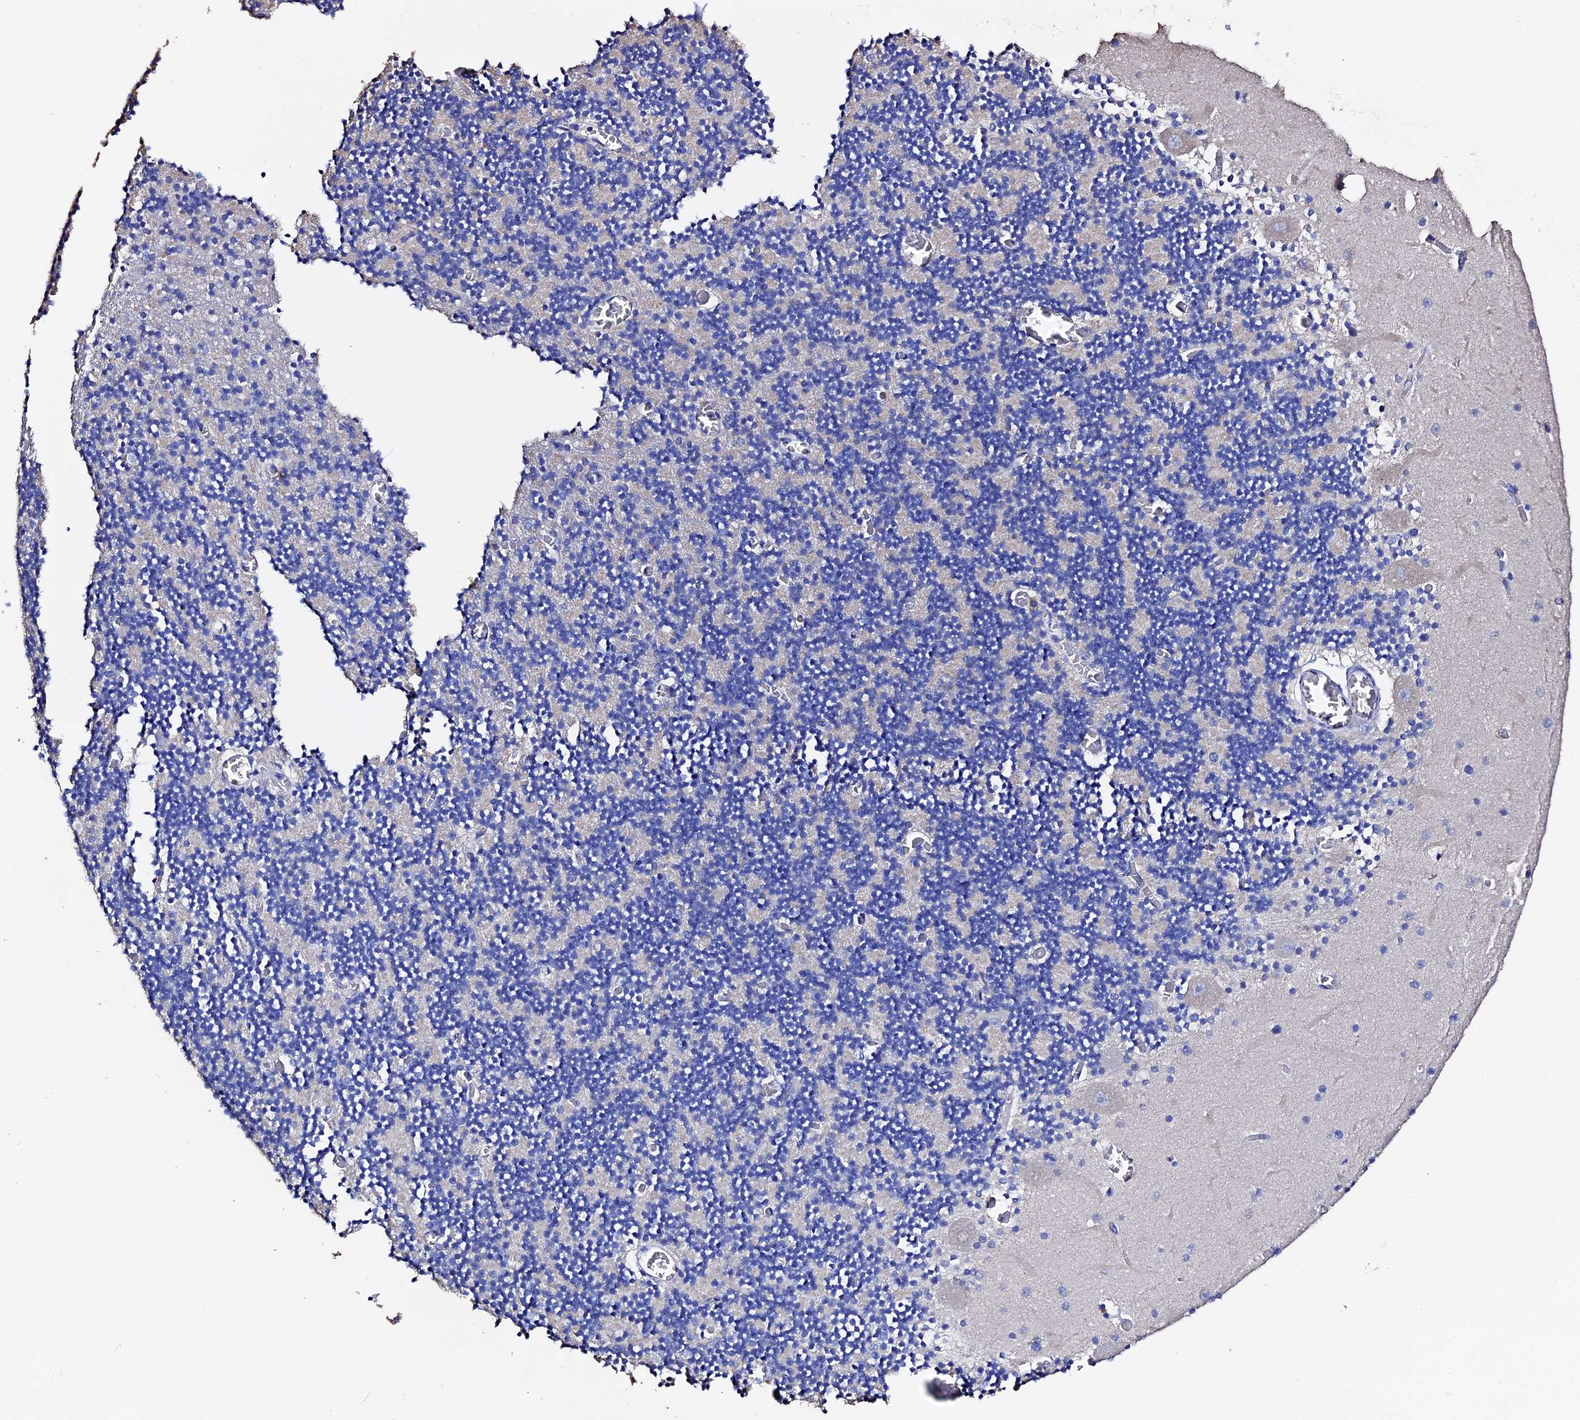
{"staining": {"intensity": "negative", "quantity": "none", "location": "none"}, "tissue": "cerebellum", "cell_type": "Cells in granular layer", "image_type": "normal", "snomed": [{"axis": "morphology", "description": "Normal tissue, NOS"}, {"axis": "topography", "description": "Cerebellum"}], "caption": "Immunohistochemistry micrograph of unremarkable human cerebellum stained for a protein (brown), which displays no positivity in cells in granular layer. Brightfield microscopy of IHC stained with DAB (brown) and hematoxylin (blue), captured at high magnification.", "gene": "FBXW9", "patient": {"sex": "female", "age": 28}}